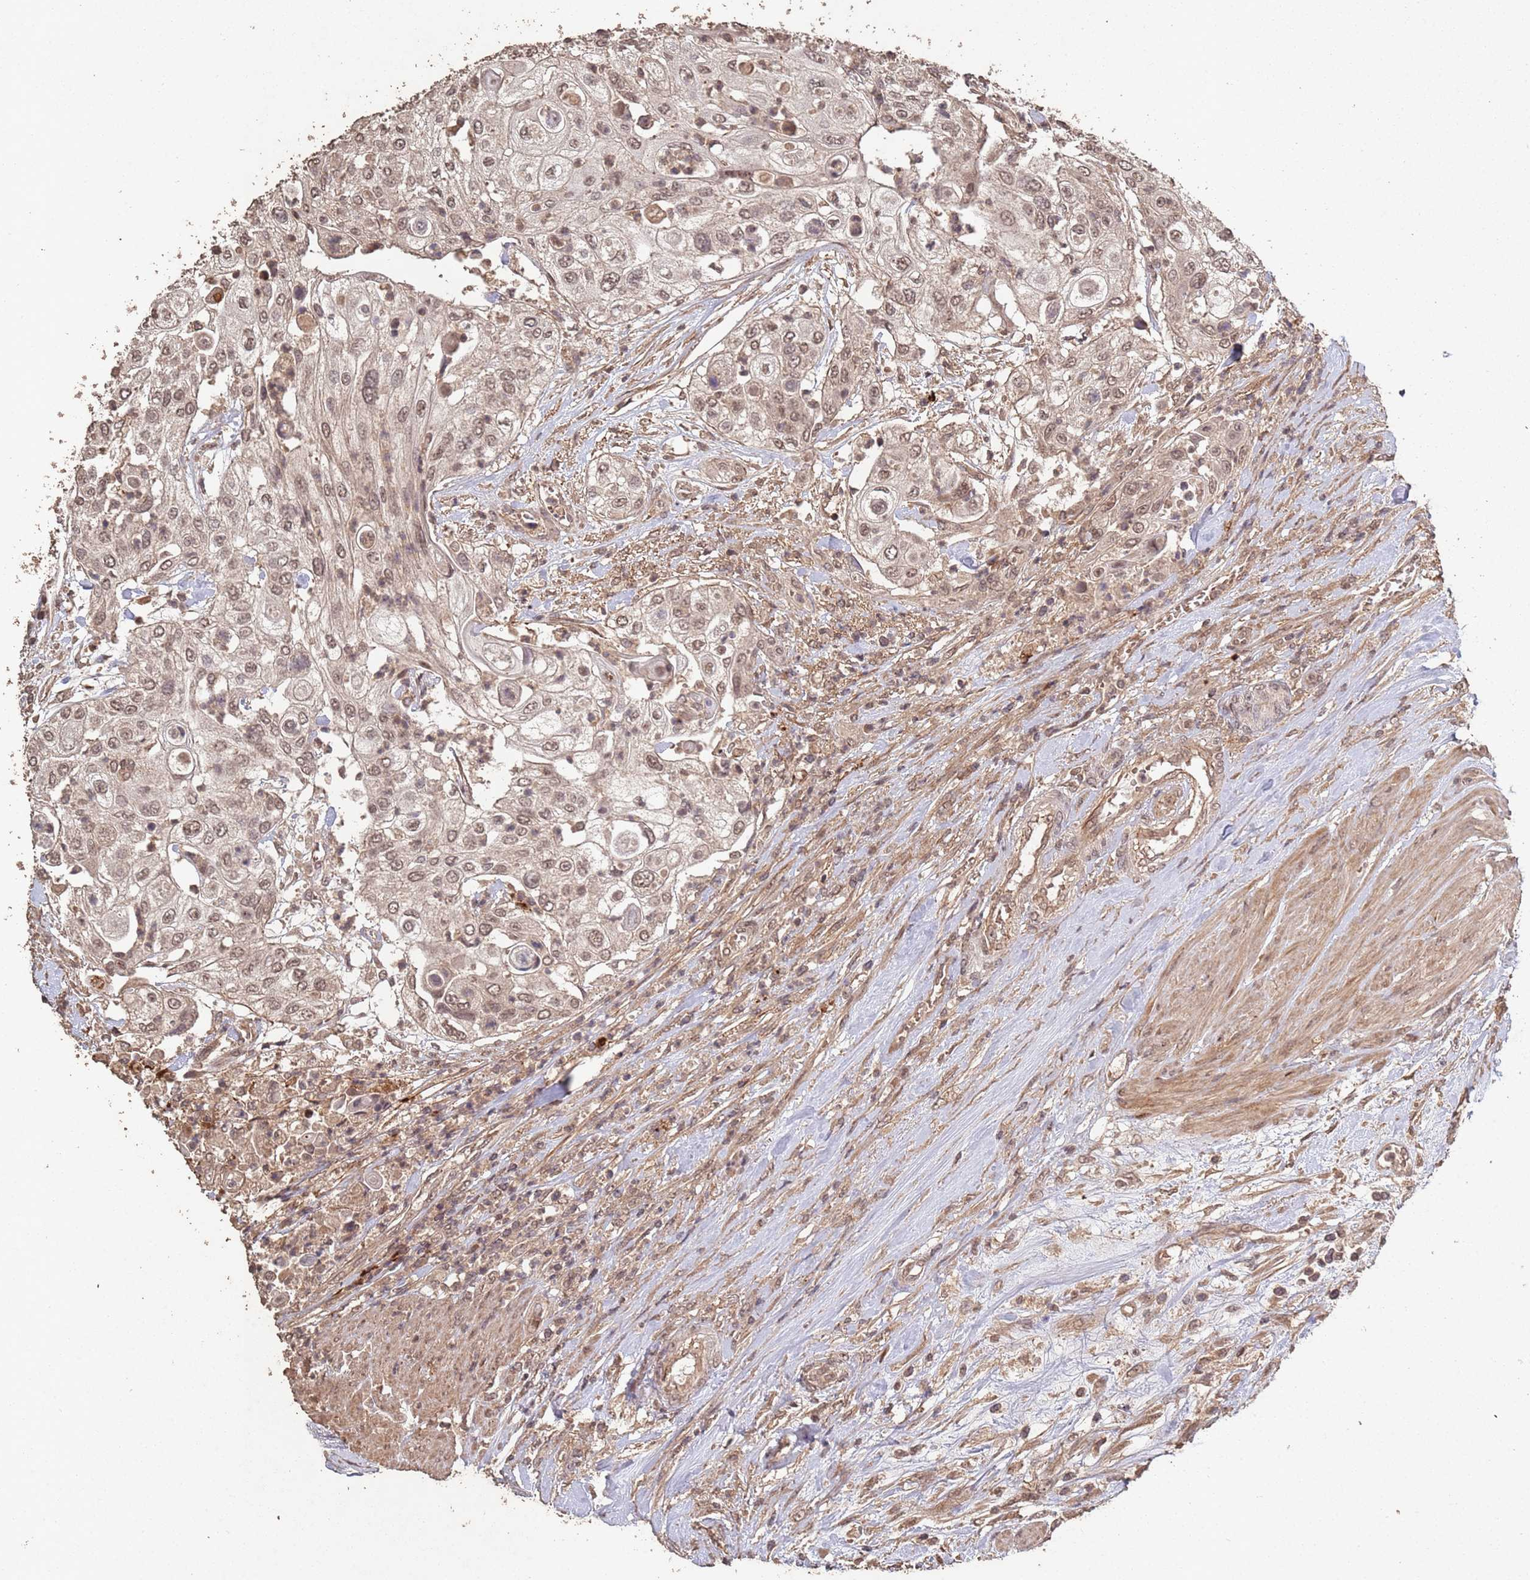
{"staining": {"intensity": "weak", "quantity": ">75%", "location": "cytoplasmic/membranous,nuclear"}, "tissue": "urothelial cancer", "cell_type": "Tumor cells", "image_type": "cancer", "snomed": [{"axis": "morphology", "description": "Urothelial carcinoma, High grade"}, {"axis": "topography", "description": "Urinary bladder"}], "caption": "A histopathology image of human urothelial carcinoma (high-grade) stained for a protein demonstrates weak cytoplasmic/membranous and nuclear brown staining in tumor cells.", "gene": "FRAT1", "patient": {"sex": "female", "age": 79}}